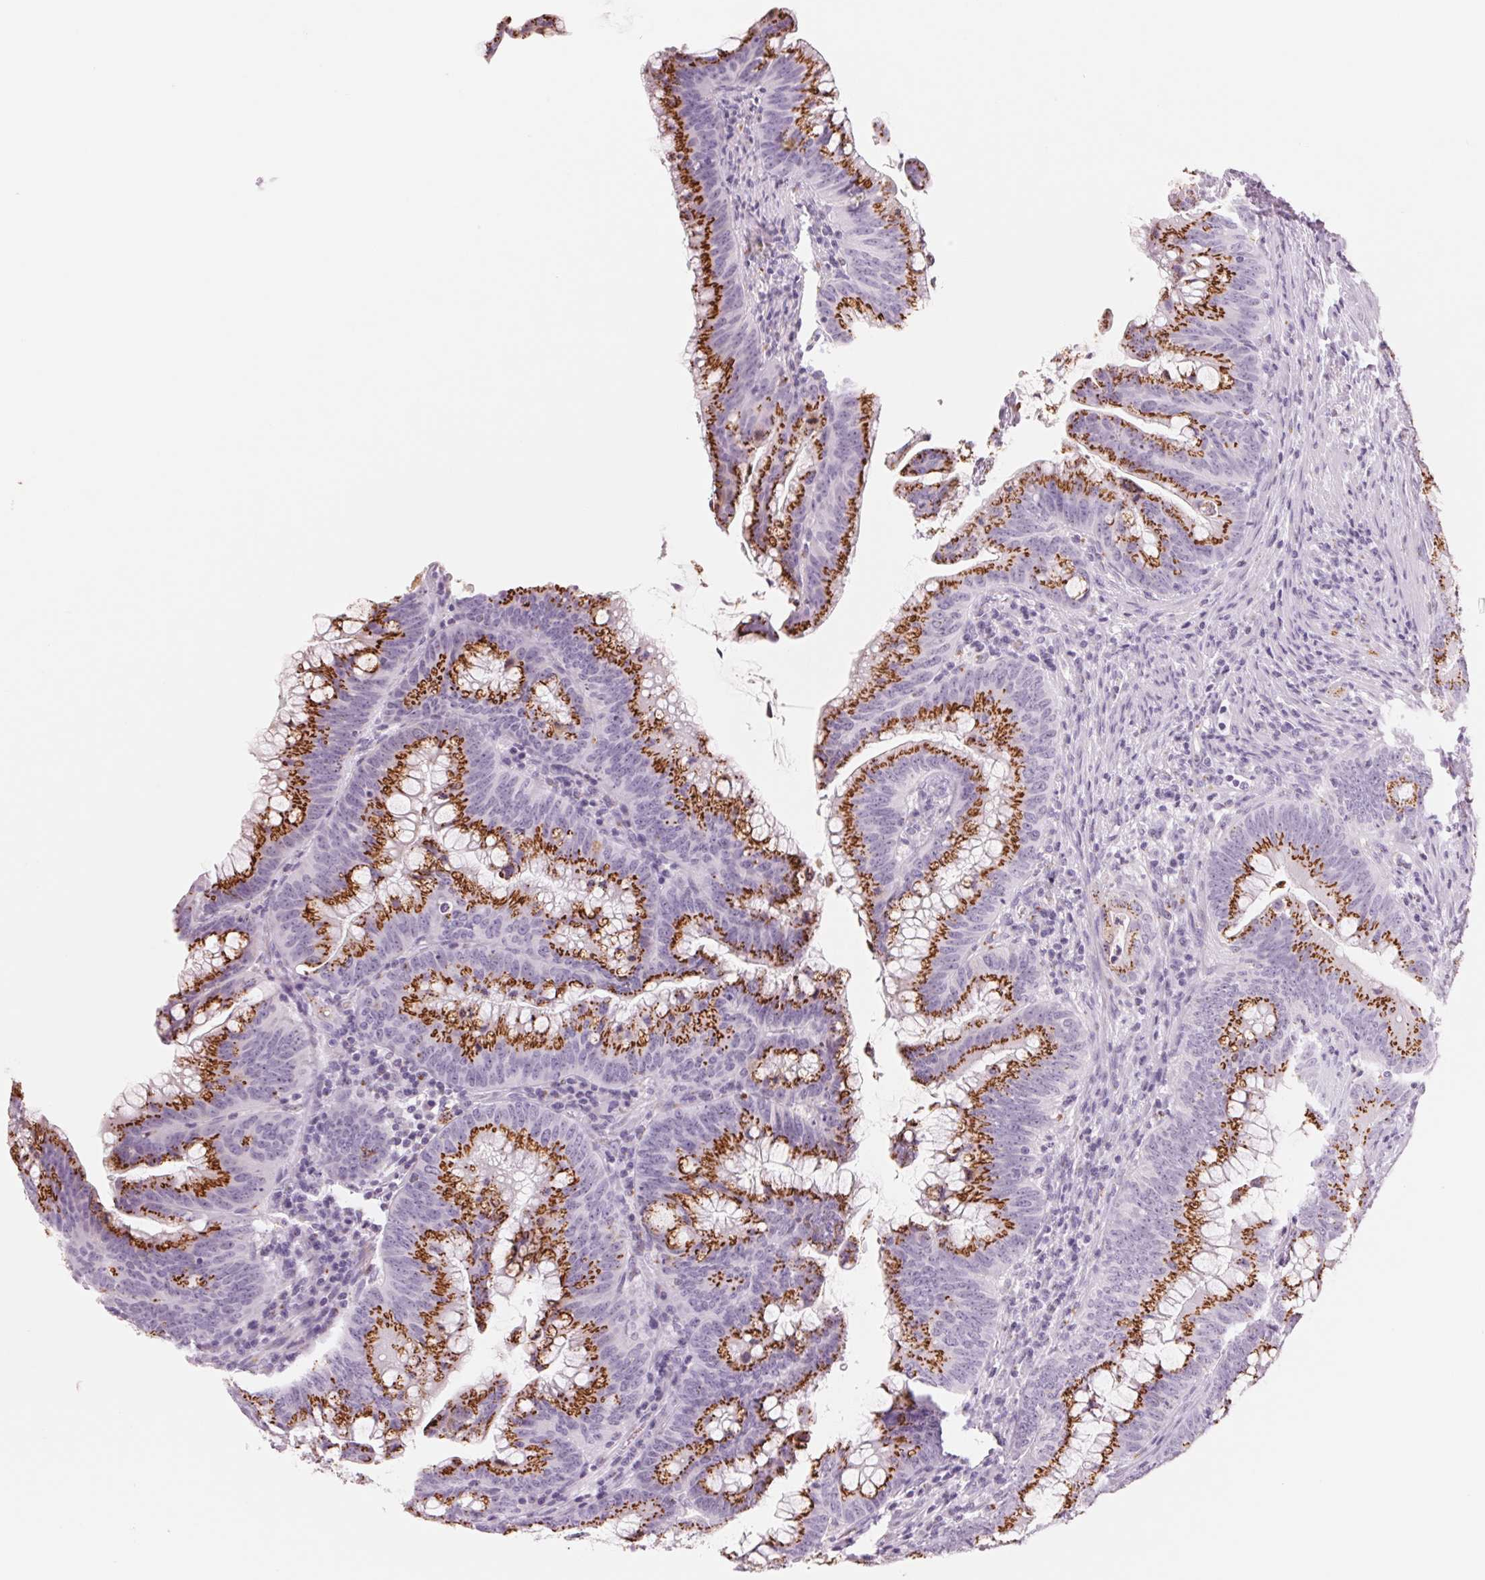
{"staining": {"intensity": "strong", "quantity": ">75%", "location": "cytoplasmic/membranous"}, "tissue": "colorectal cancer", "cell_type": "Tumor cells", "image_type": "cancer", "snomed": [{"axis": "morphology", "description": "Adenocarcinoma, NOS"}, {"axis": "topography", "description": "Colon"}], "caption": "High-magnification brightfield microscopy of colorectal cancer stained with DAB (brown) and counterstained with hematoxylin (blue). tumor cells exhibit strong cytoplasmic/membranous staining is identified in approximately>75% of cells.", "gene": "GALNT7", "patient": {"sex": "male", "age": 62}}